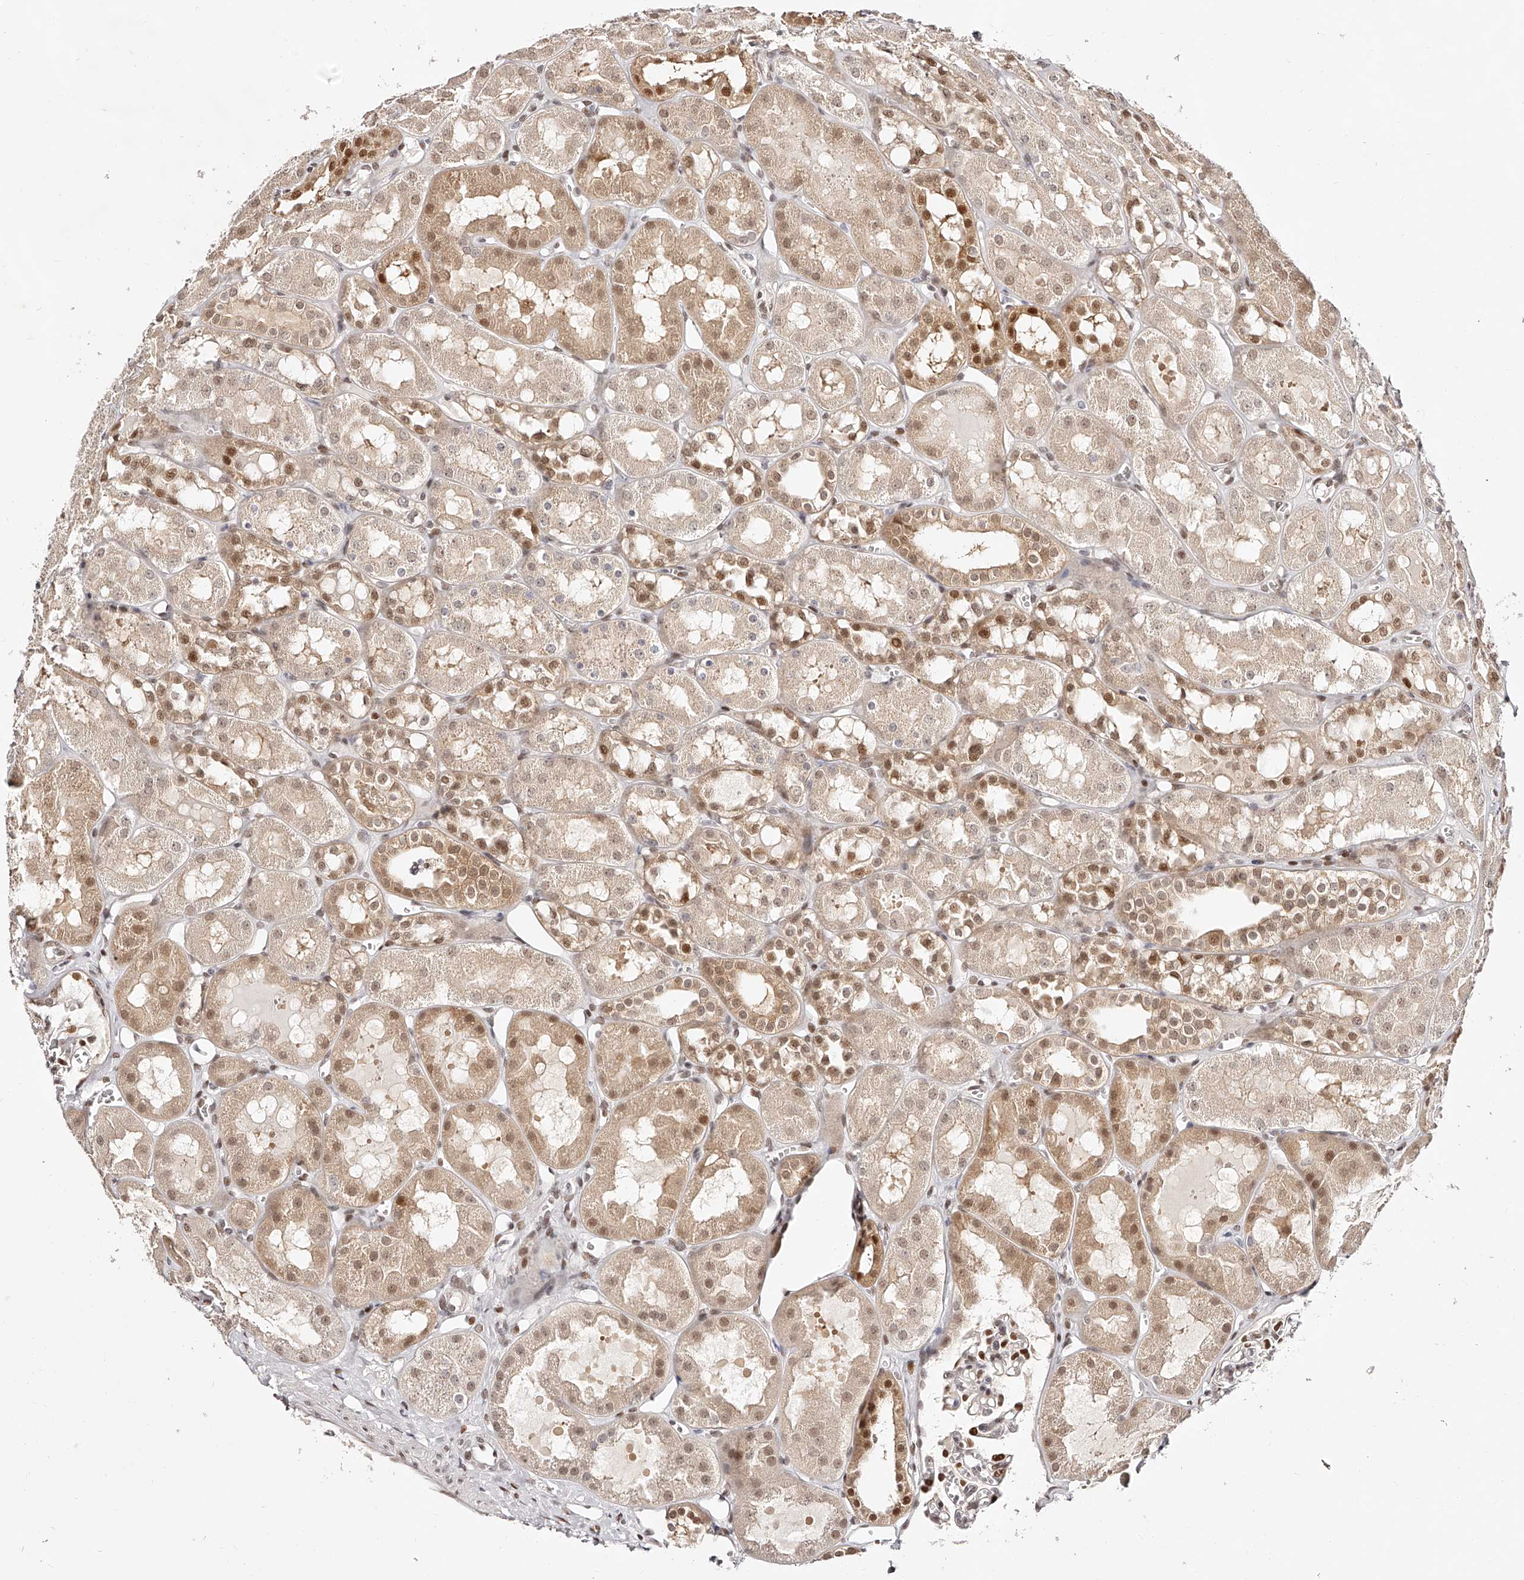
{"staining": {"intensity": "moderate", "quantity": "25%-75%", "location": "cytoplasmic/membranous,nuclear"}, "tissue": "kidney", "cell_type": "Cells in glomeruli", "image_type": "normal", "snomed": [{"axis": "morphology", "description": "Normal tissue, NOS"}, {"axis": "topography", "description": "Kidney"}], "caption": "Immunohistochemistry (IHC) histopathology image of unremarkable kidney stained for a protein (brown), which demonstrates medium levels of moderate cytoplasmic/membranous,nuclear staining in approximately 25%-75% of cells in glomeruli.", "gene": "USF3", "patient": {"sex": "male", "age": 16}}